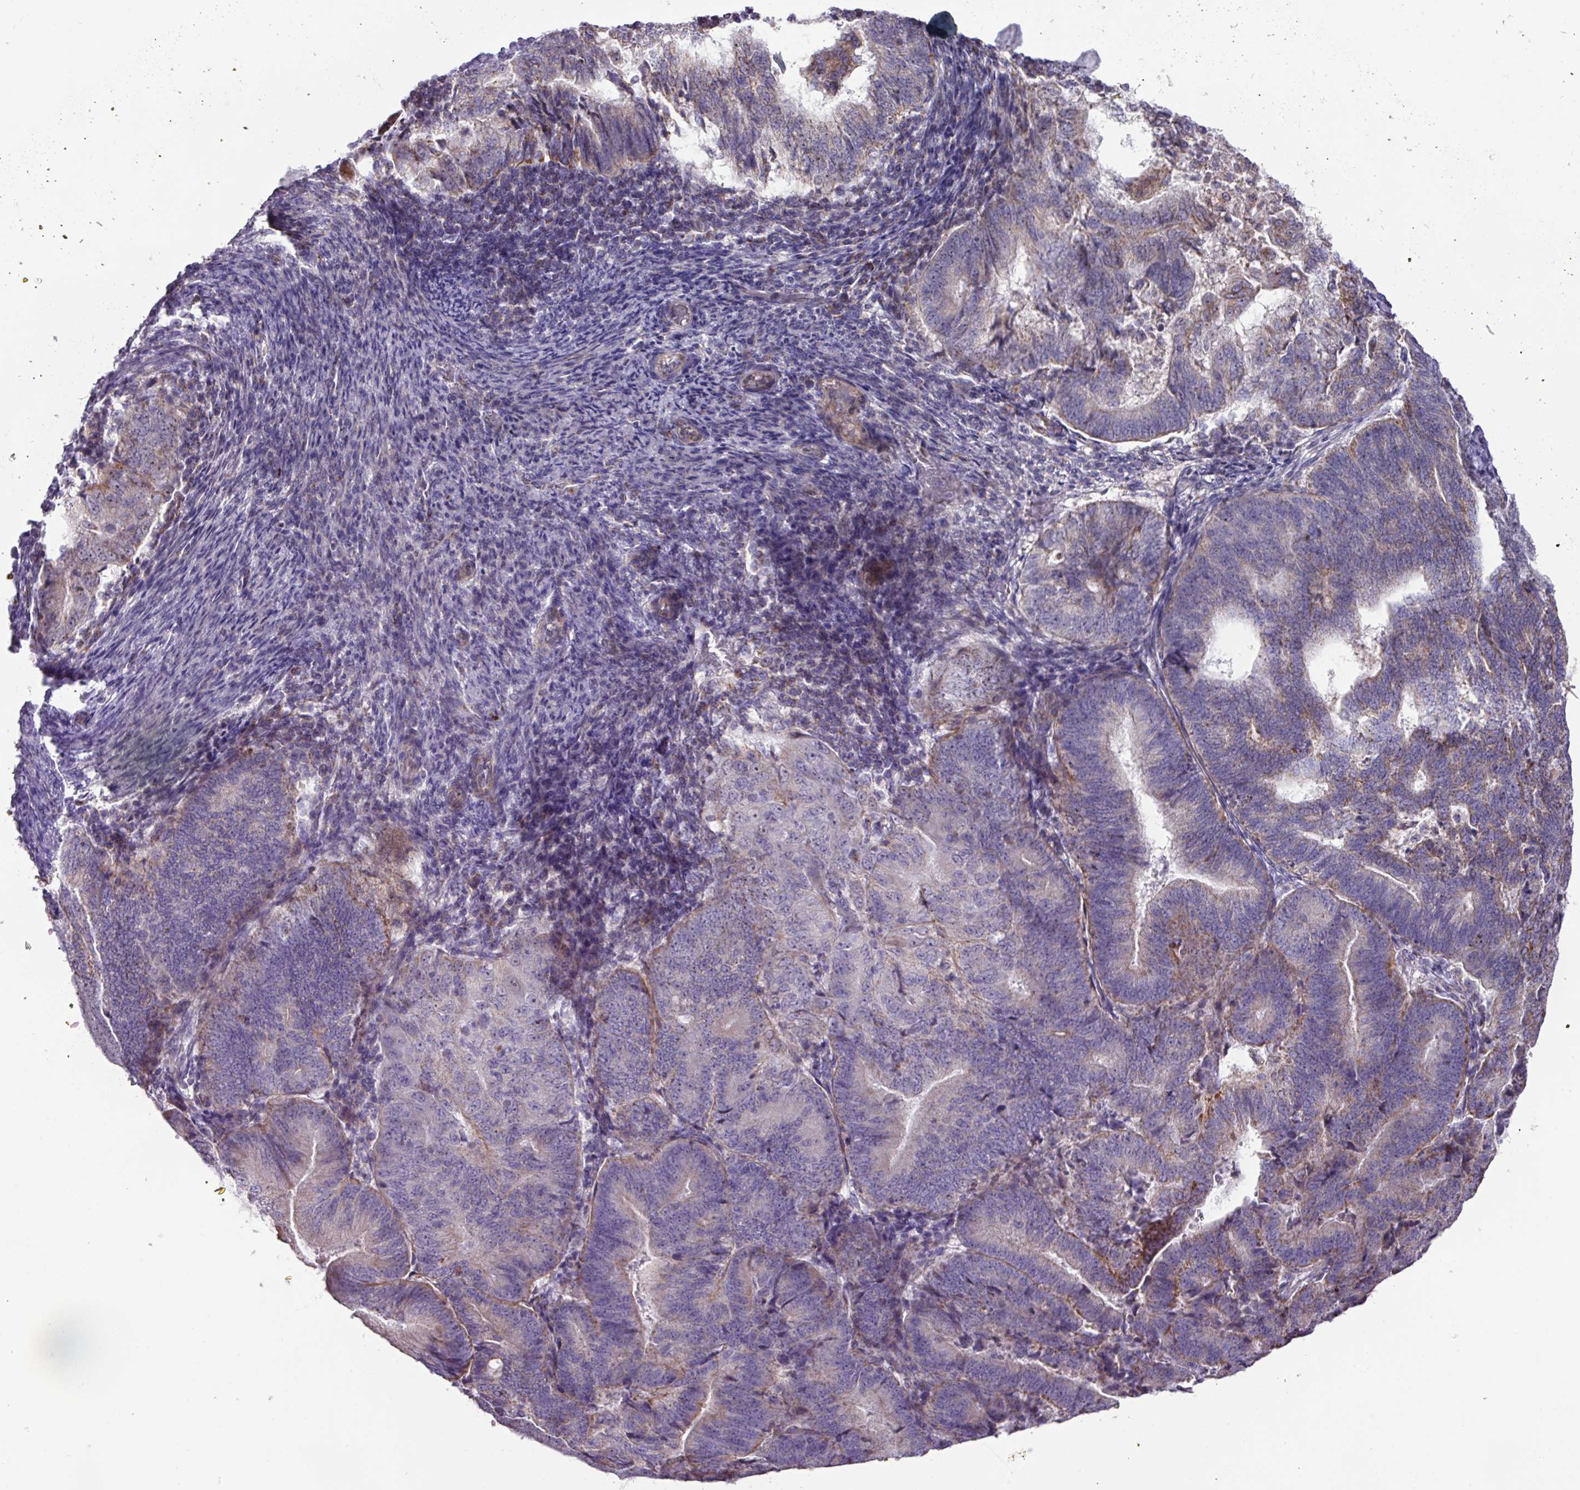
{"staining": {"intensity": "moderate", "quantity": "<25%", "location": "cytoplasmic/membranous"}, "tissue": "endometrial cancer", "cell_type": "Tumor cells", "image_type": "cancer", "snomed": [{"axis": "morphology", "description": "Adenocarcinoma, NOS"}, {"axis": "topography", "description": "Endometrium"}], "caption": "Immunohistochemical staining of adenocarcinoma (endometrial) shows low levels of moderate cytoplasmic/membranous protein staining in about <25% of tumor cells. The protein of interest is stained brown, and the nuclei are stained in blue (DAB IHC with brightfield microscopy, high magnification).", "gene": "MT-ND4", "patient": {"sex": "female", "age": 70}}